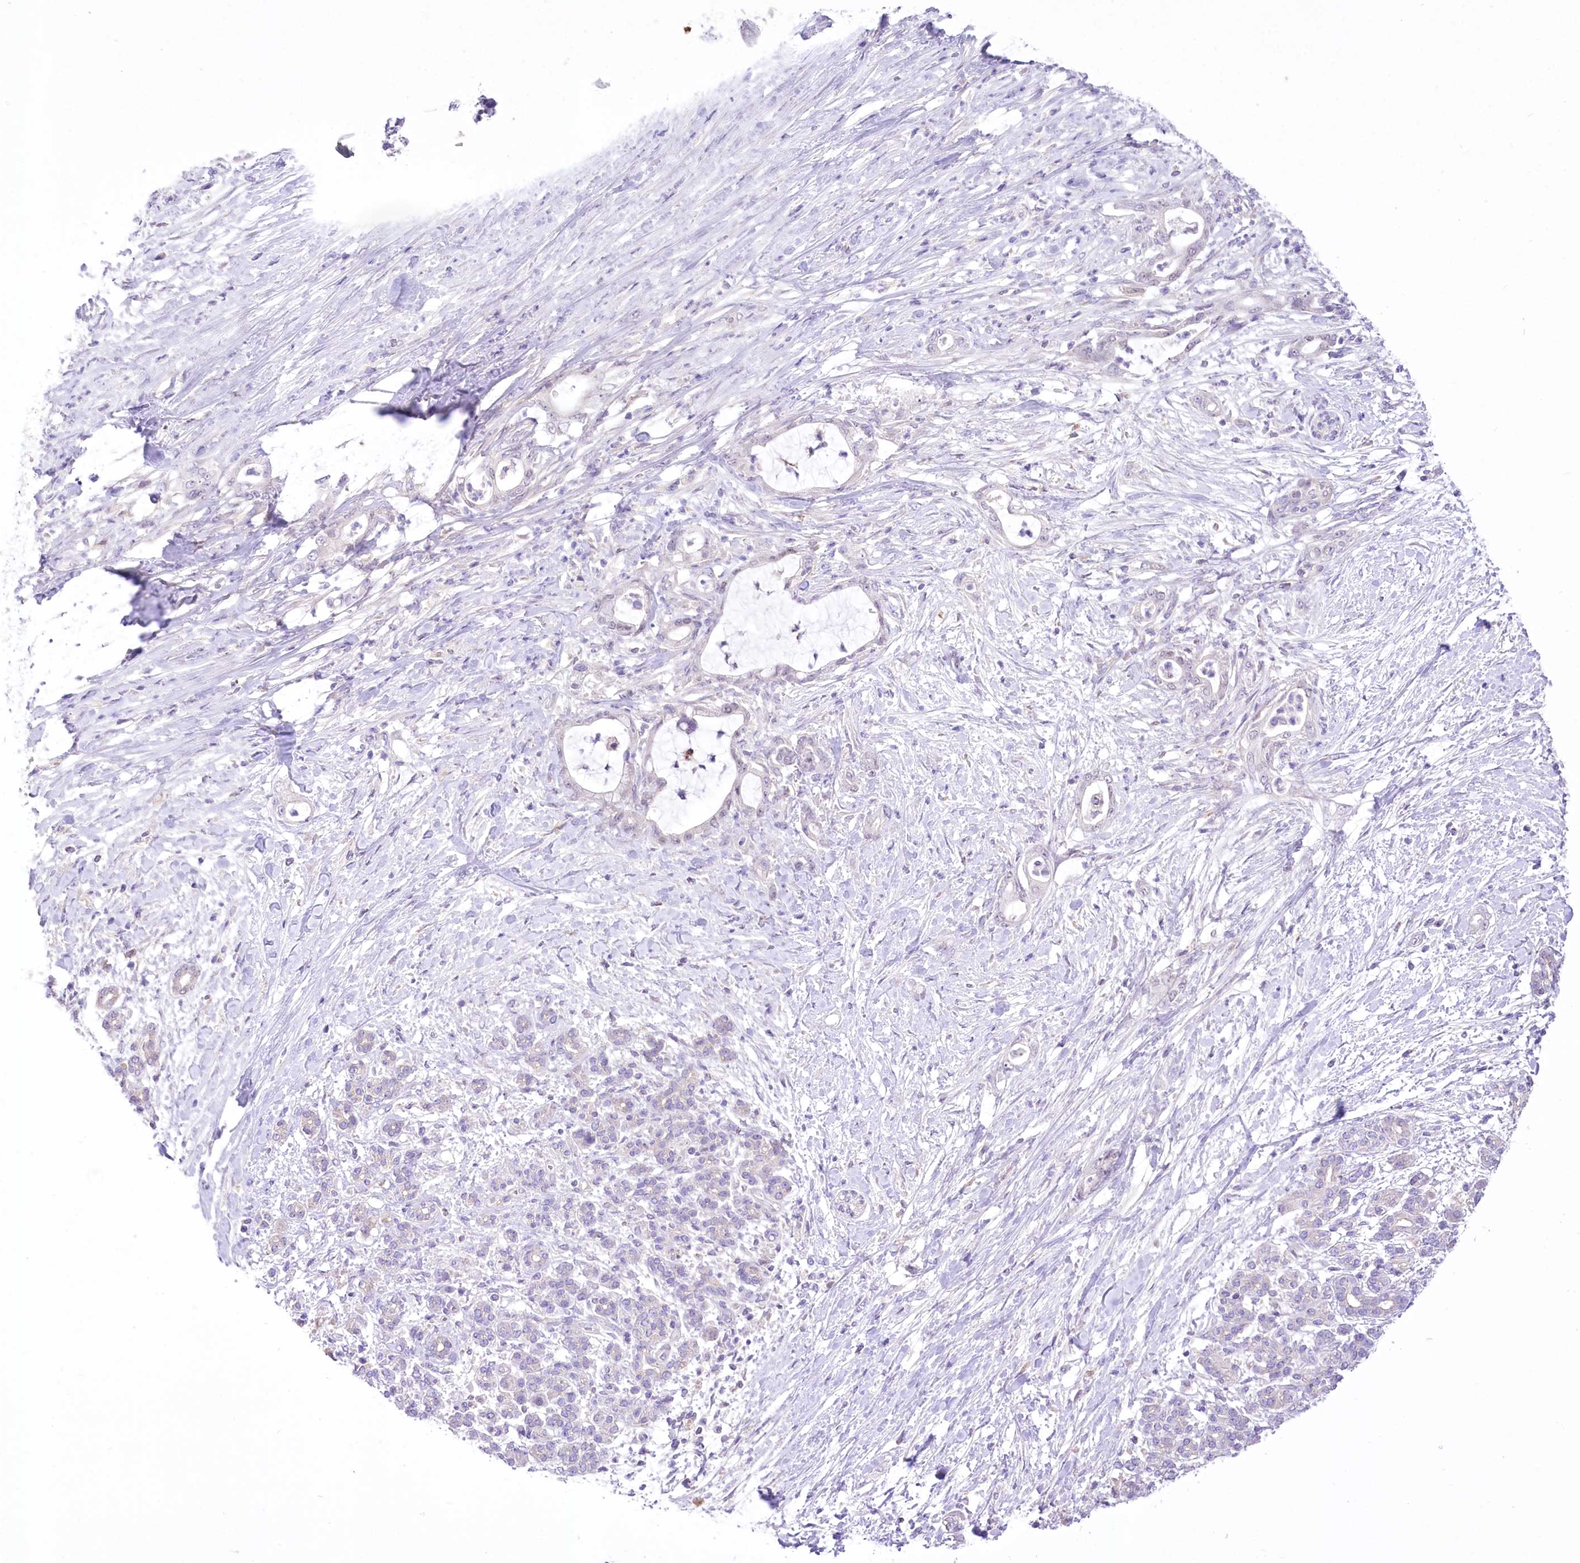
{"staining": {"intensity": "negative", "quantity": "none", "location": "none"}, "tissue": "pancreatic cancer", "cell_type": "Tumor cells", "image_type": "cancer", "snomed": [{"axis": "morphology", "description": "Adenocarcinoma, NOS"}, {"axis": "topography", "description": "Pancreas"}], "caption": "Immunohistochemistry (IHC) micrograph of neoplastic tissue: human pancreatic cancer (adenocarcinoma) stained with DAB shows no significant protein expression in tumor cells.", "gene": "HELT", "patient": {"sex": "female", "age": 55}}